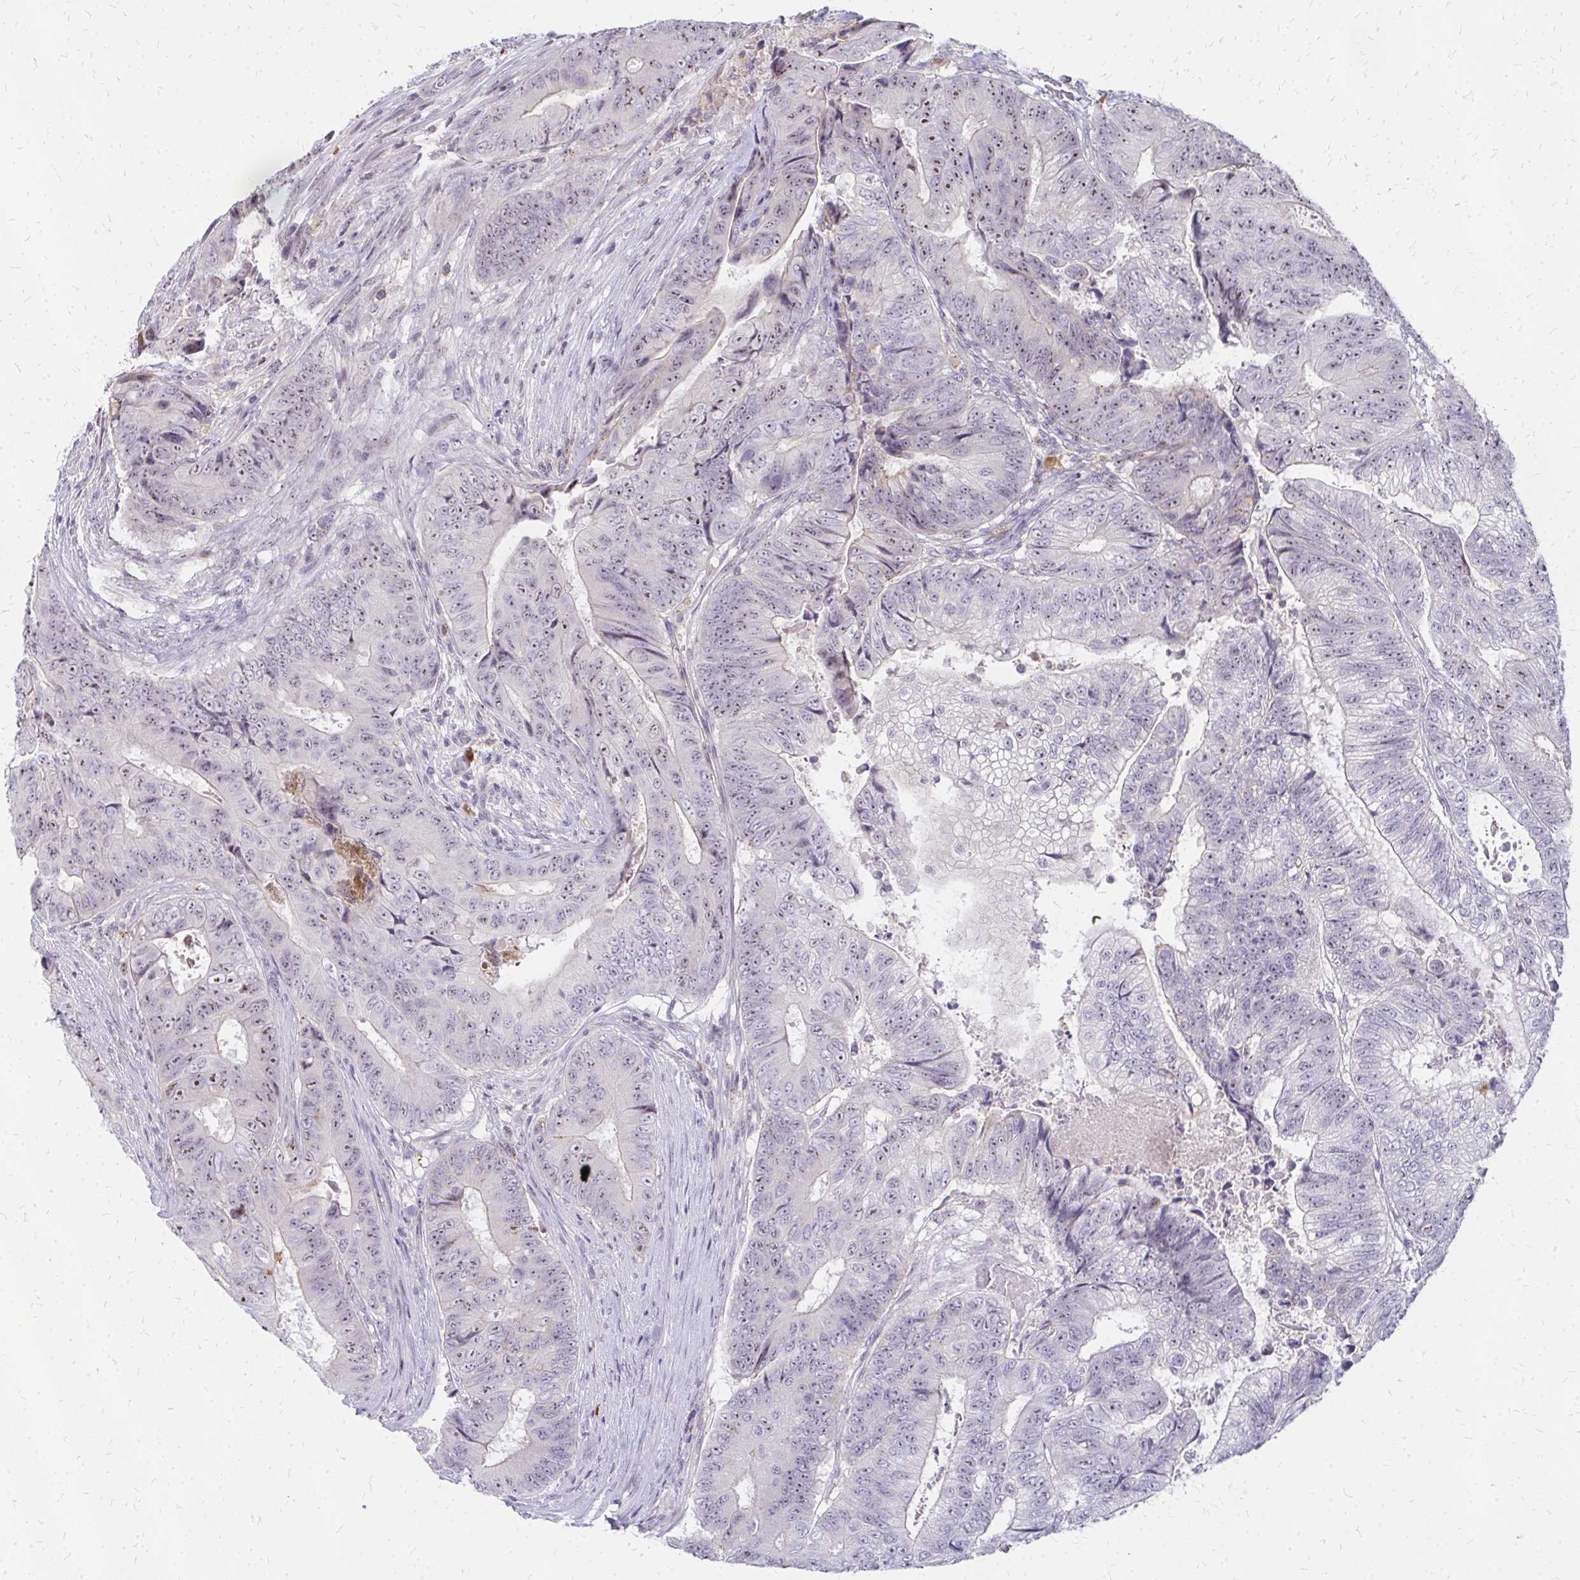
{"staining": {"intensity": "weak", "quantity": "25%-75%", "location": "nuclear"}, "tissue": "colorectal cancer", "cell_type": "Tumor cells", "image_type": "cancer", "snomed": [{"axis": "morphology", "description": "Adenocarcinoma, NOS"}, {"axis": "topography", "description": "Colon"}], "caption": "Colorectal adenocarcinoma was stained to show a protein in brown. There is low levels of weak nuclear positivity in approximately 25%-75% of tumor cells.", "gene": "FAM9A", "patient": {"sex": "female", "age": 48}}